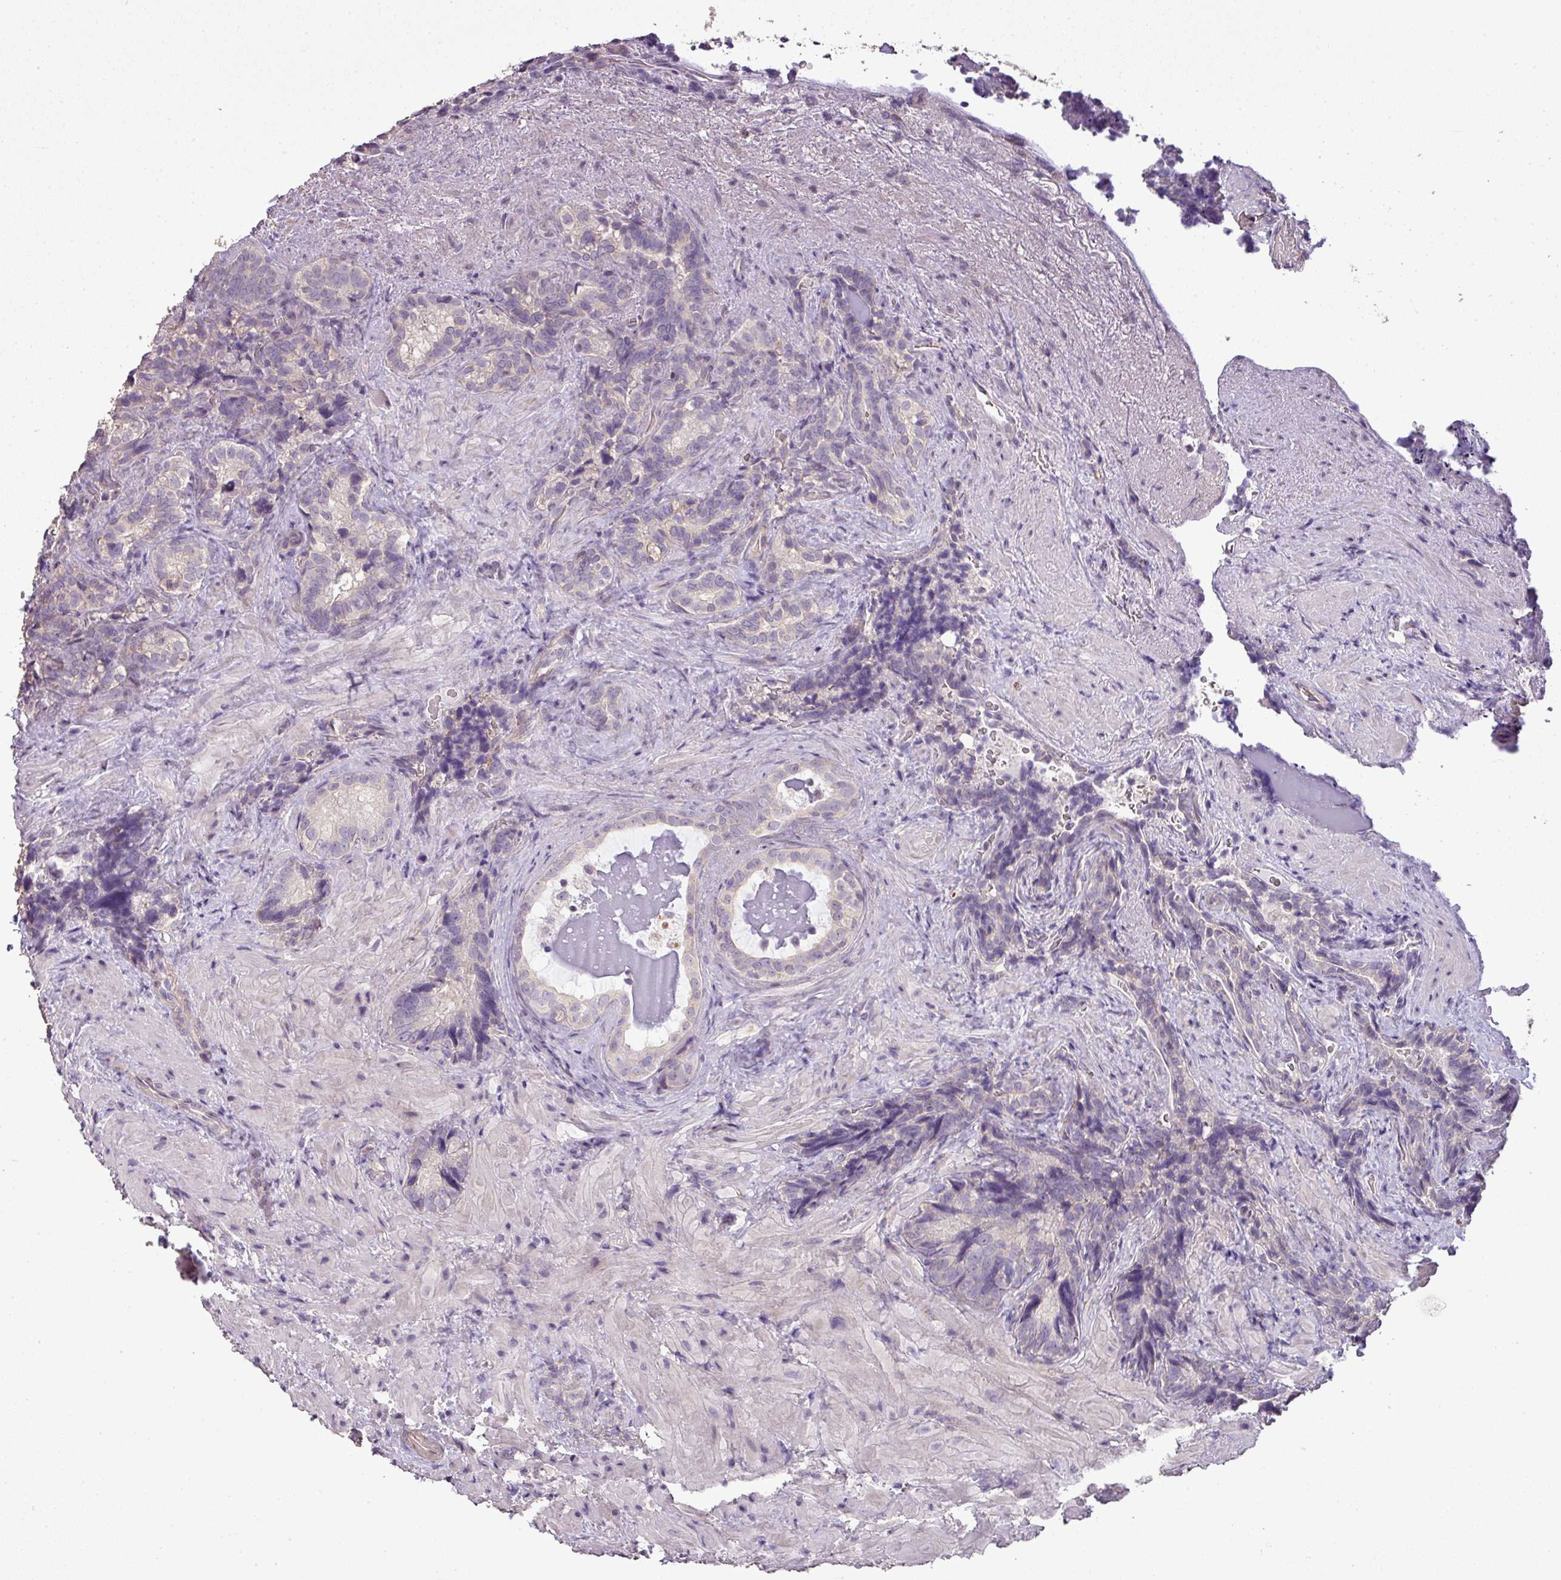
{"staining": {"intensity": "negative", "quantity": "none", "location": "none"}, "tissue": "seminal vesicle", "cell_type": "Glandular cells", "image_type": "normal", "snomed": [{"axis": "morphology", "description": "Normal tissue, NOS"}, {"axis": "topography", "description": "Seminal veicle"}], "caption": "Immunohistochemical staining of benign human seminal vesicle demonstrates no significant expression in glandular cells. (DAB (3,3'-diaminobenzidine) IHC, high magnification).", "gene": "LY9", "patient": {"sex": "male", "age": 62}}